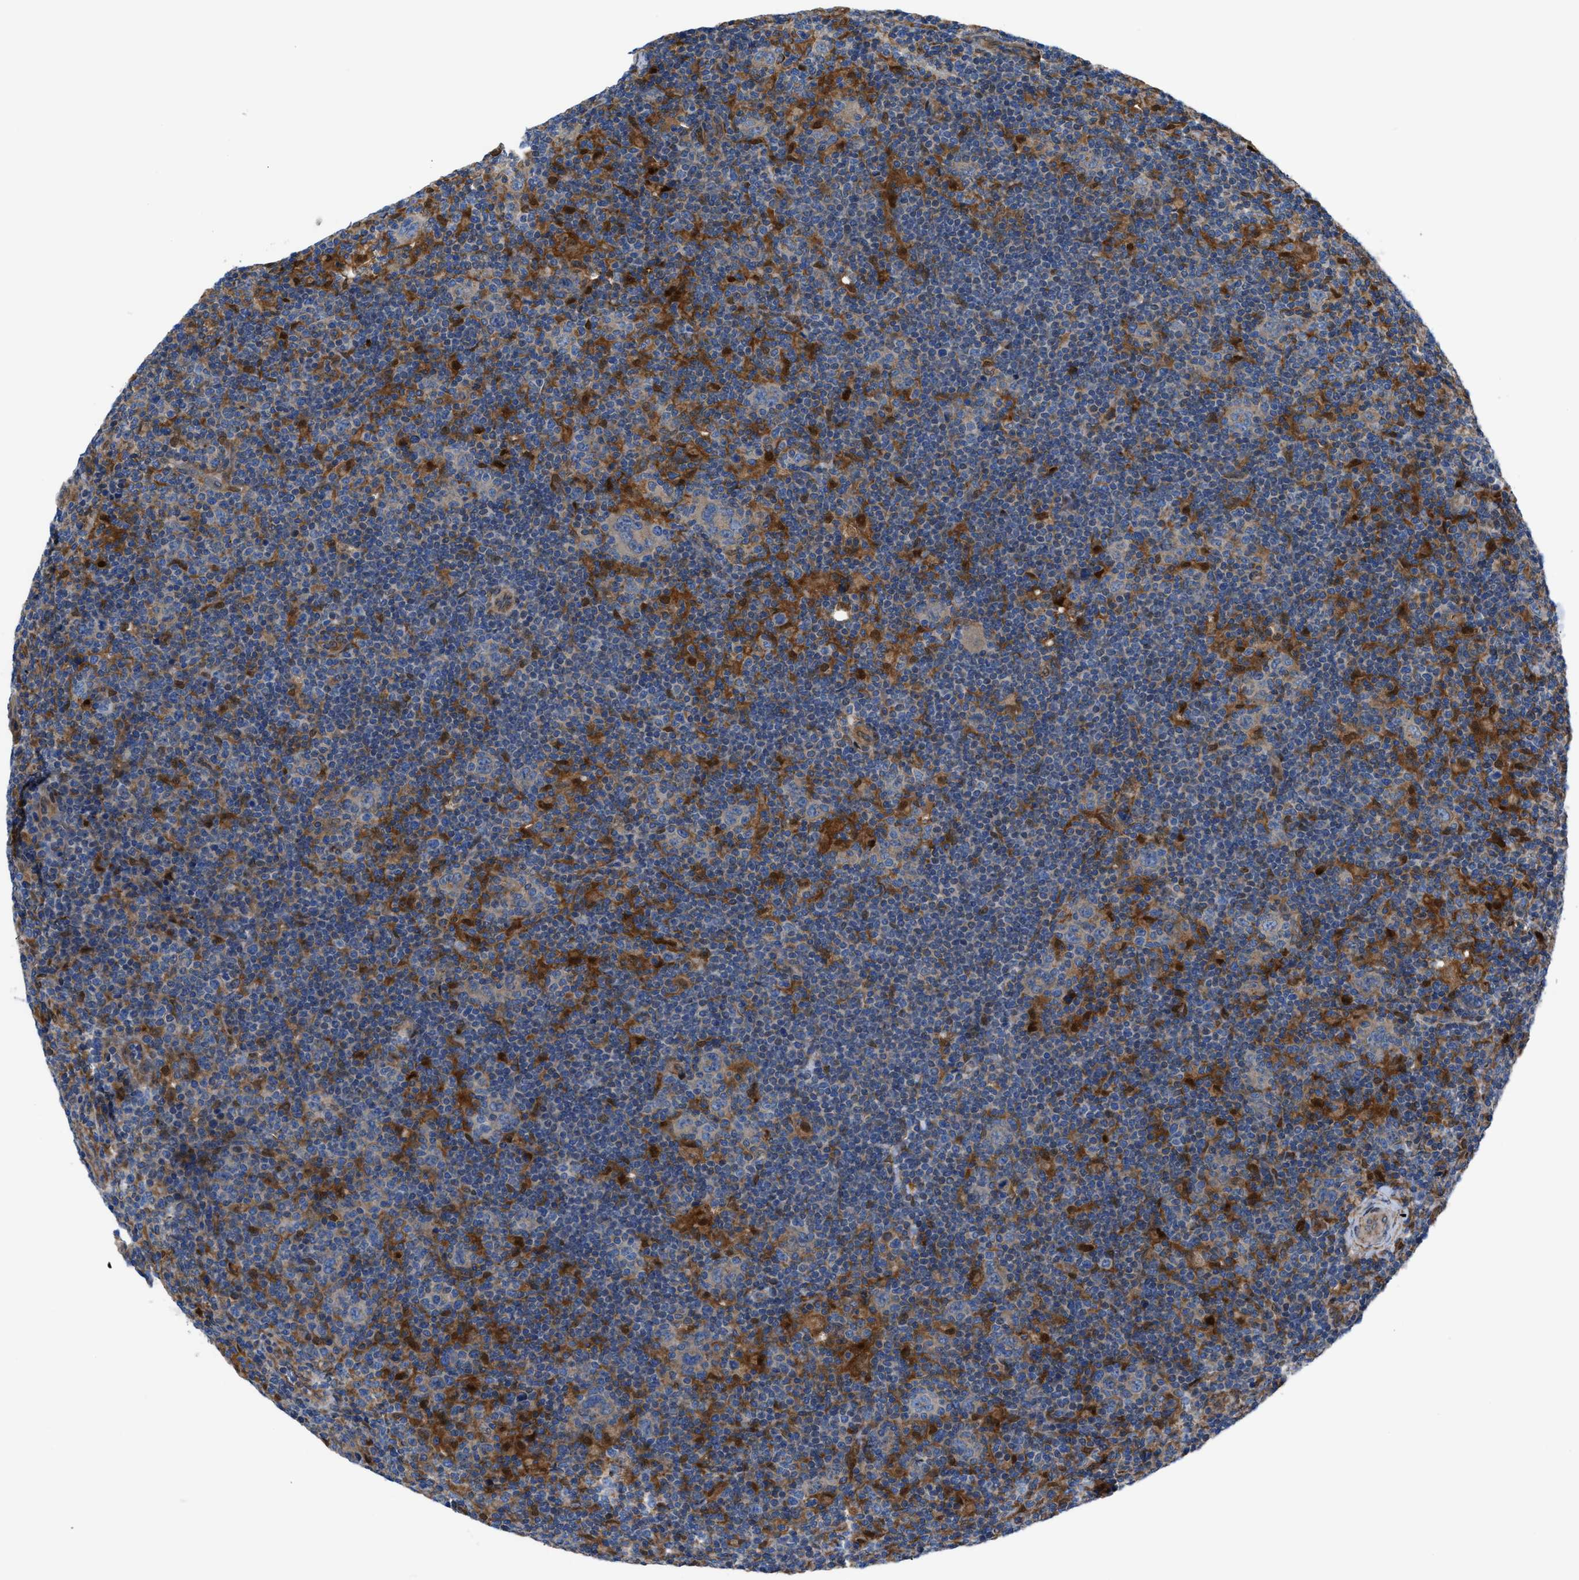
{"staining": {"intensity": "weak", "quantity": "<25%", "location": "cytoplasmic/membranous"}, "tissue": "lymphoma", "cell_type": "Tumor cells", "image_type": "cancer", "snomed": [{"axis": "morphology", "description": "Hodgkin's disease, NOS"}, {"axis": "topography", "description": "Lymph node"}], "caption": "High magnification brightfield microscopy of lymphoma stained with DAB (3,3'-diaminobenzidine) (brown) and counterstained with hematoxylin (blue): tumor cells show no significant expression.", "gene": "DMAC1", "patient": {"sex": "female", "age": 57}}